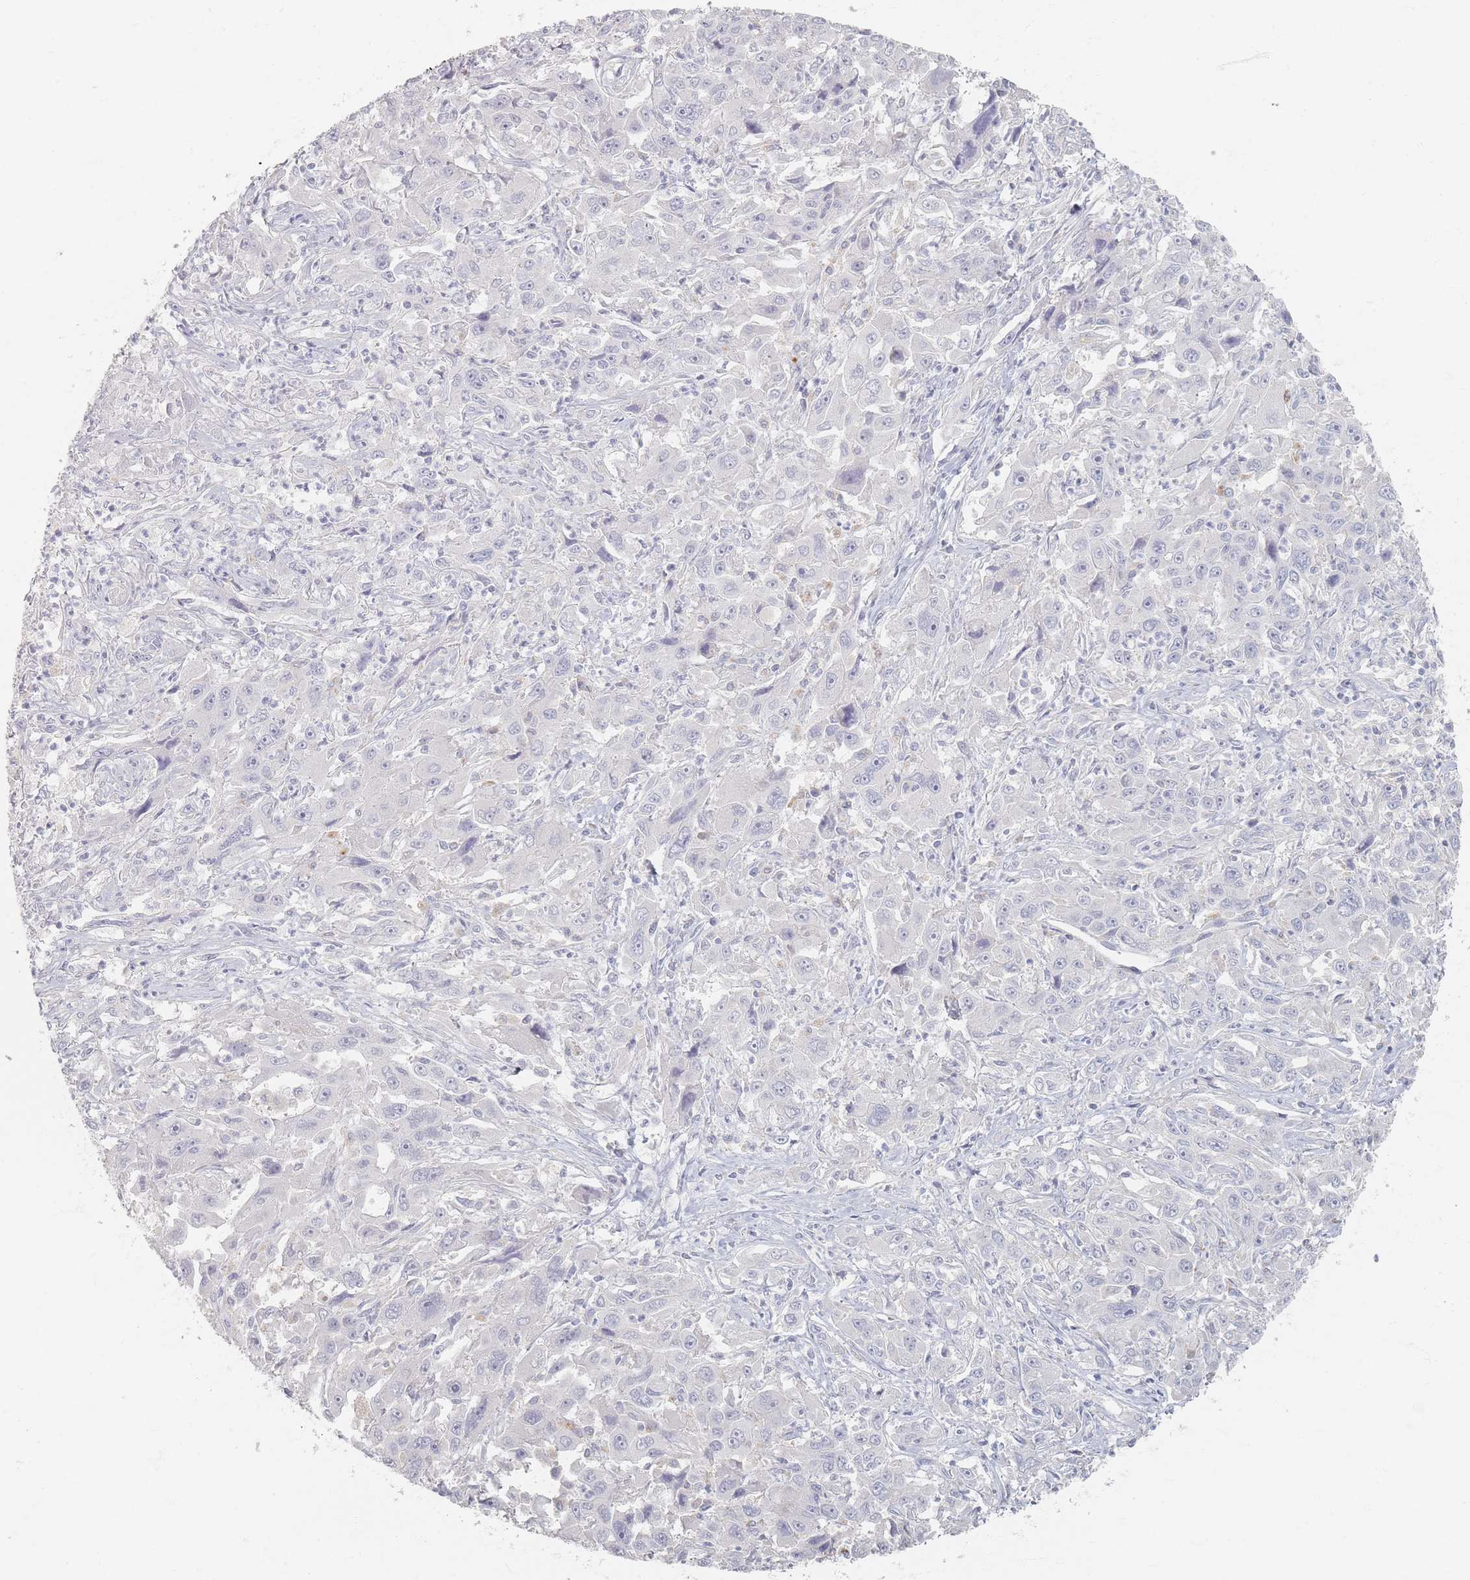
{"staining": {"intensity": "negative", "quantity": "none", "location": "none"}, "tissue": "liver cancer", "cell_type": "Tumor cells", "image_type": "cancer", "snomed": [{"axis": "morphology", "description": "Carcinoma, Hepatocellular, NOS"}, {"axis": "topography", "description": "Liver"}], "caption": "This is an immunohistochemistry (IHC) image of liver hepatocellular carcinoma. There is no positivity in tumor cells.", "gene": "SLC2A11", "patient": {"sex": "male", "age": 63}}